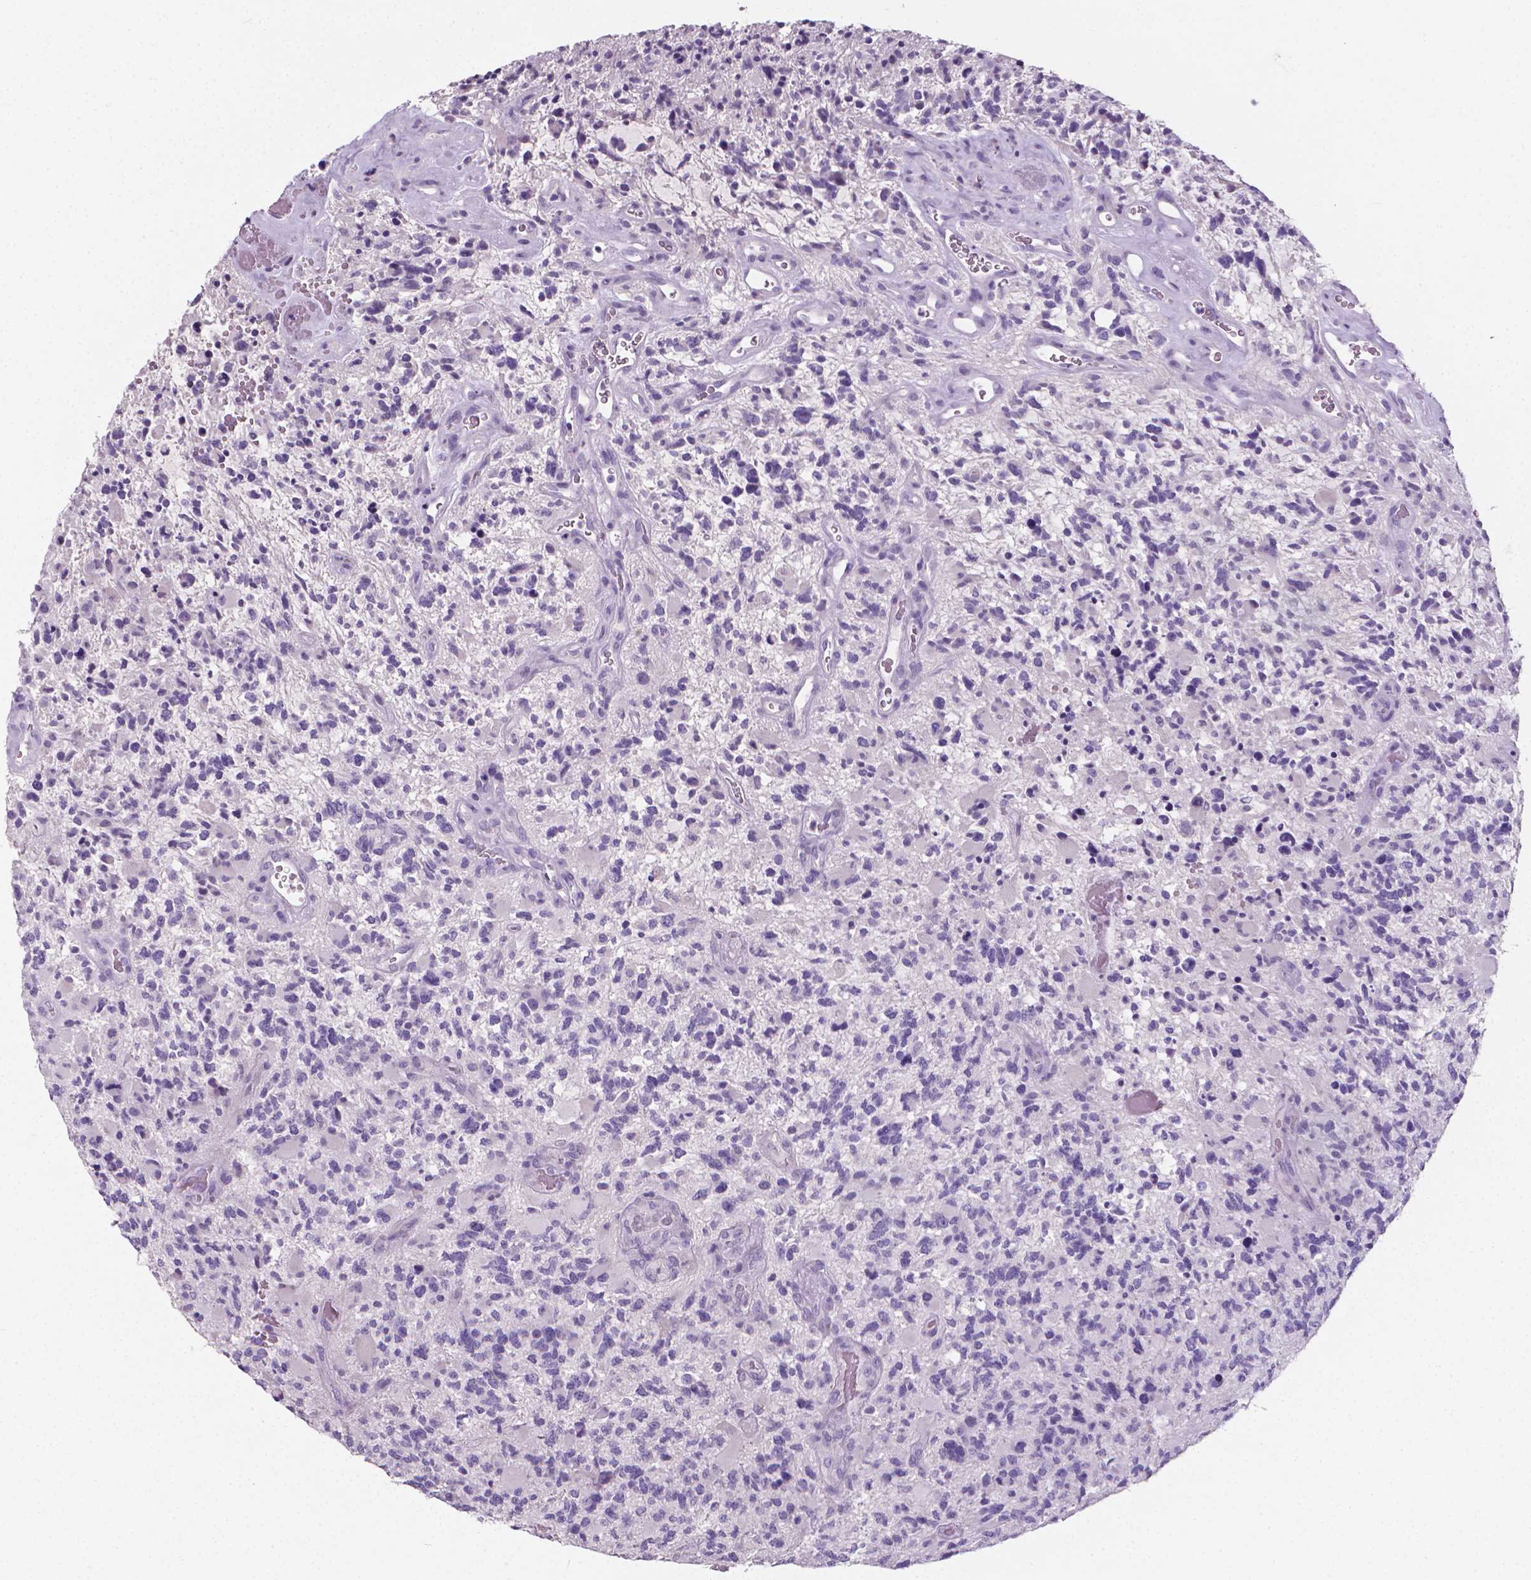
{"staining": {"intensity": "negative", "quantity": "none", "location": "none"}, "tissue": "glioma", "cell_type": "Tumor cells", "image_type": "cancer", "snomed": [{"axis": "morphology", "description": "Glioma, malignant, High grade"}, {"axis": "topography", "description": "Brain"}], "caption": "This is an immunohistochemistry photomicrograph of malignant glioma (high-grade). There is no staining in tumor cells.", "gene": "XPNPEP2", "patient": {"sex": "female", "age": 71}}